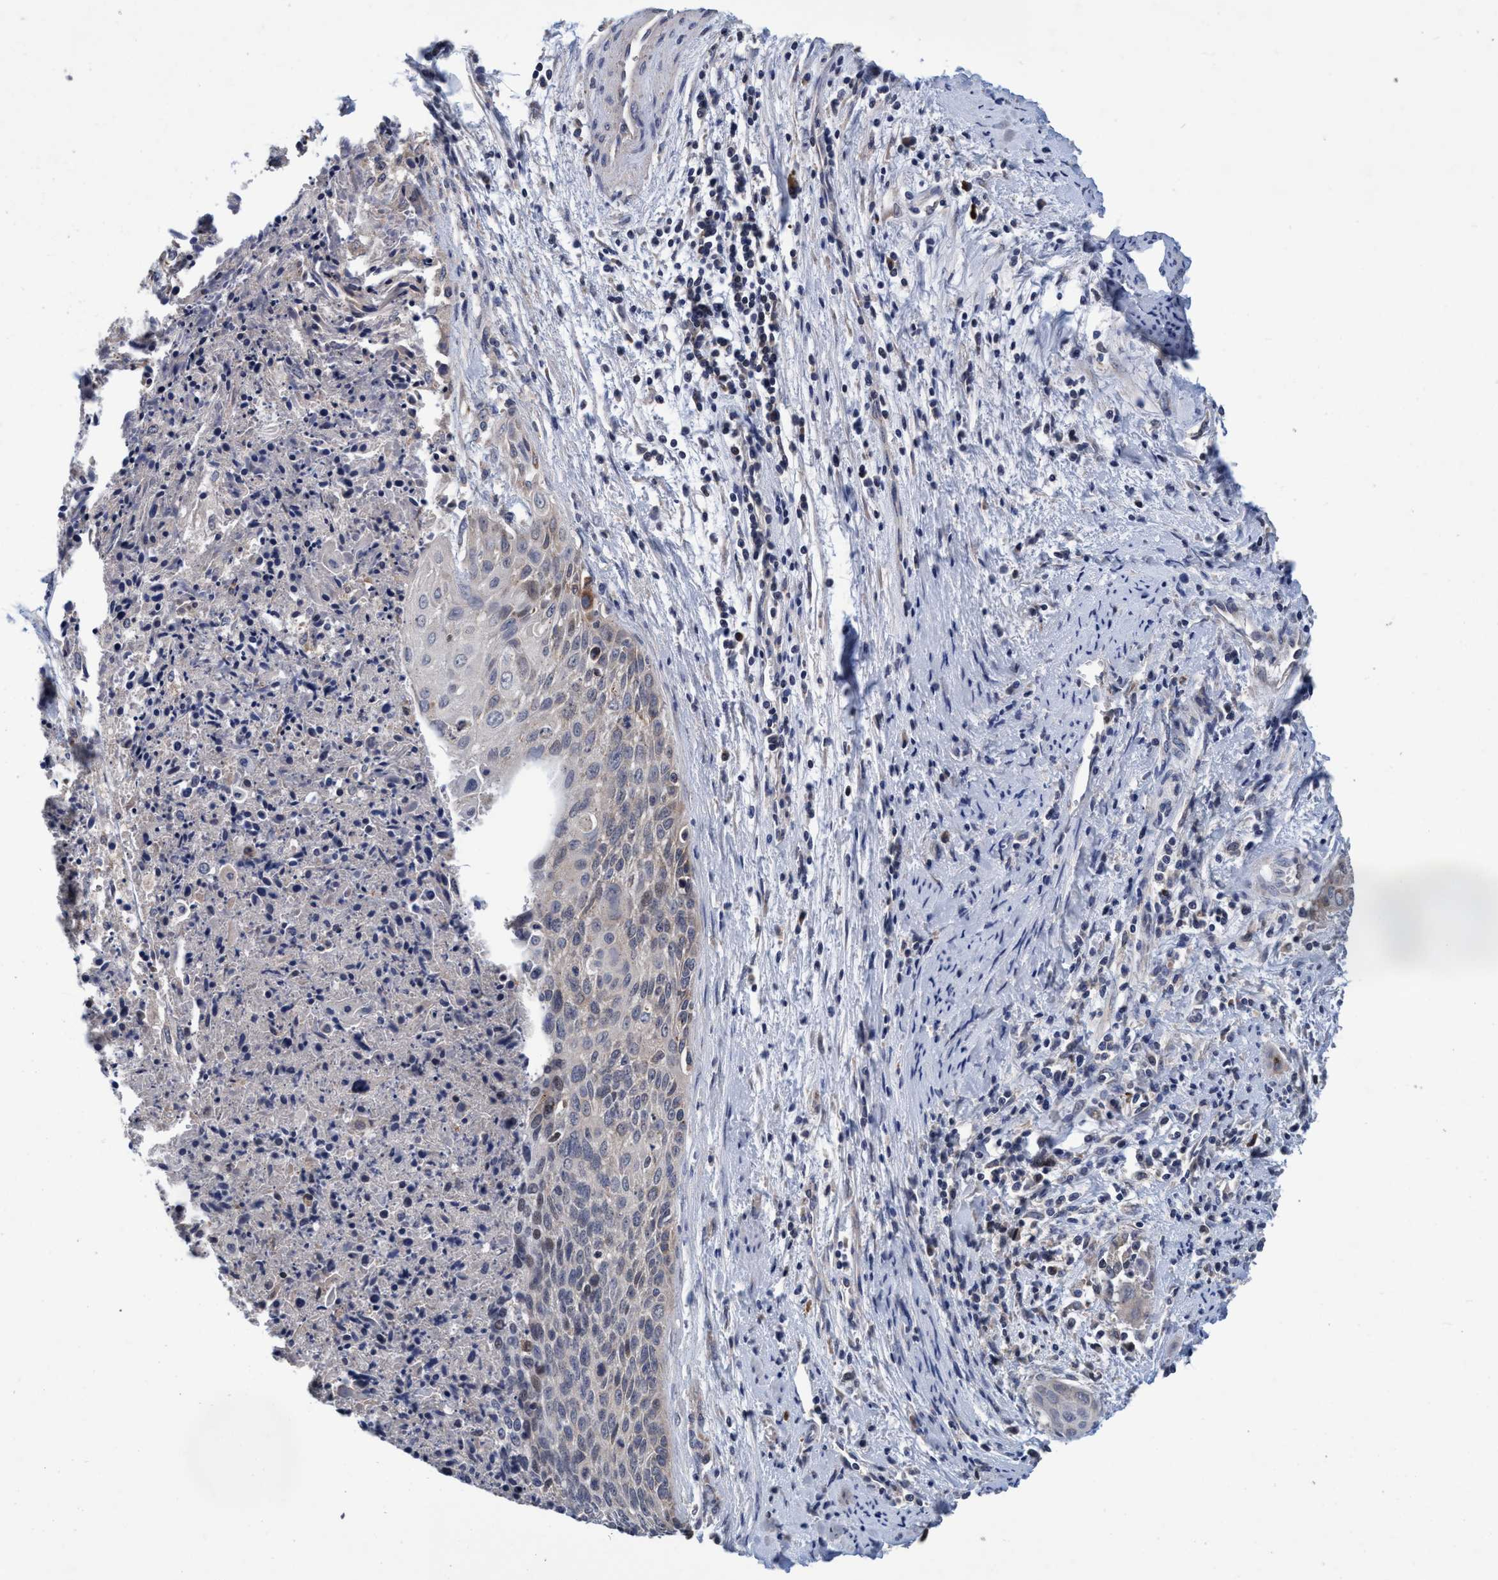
{"staining": {"intensity": "negative", "quantity": "none", "location": "none"}, "tissue": "cervical cancer", "cell_type": "Tumor cells", "image_type": "cancer", "snomed": [{"axis": "morphology", "description": "Squamous cell carcinoma, NOS"}, {"axis": "topography", "description": "Cervix"}], "caption": "Immunohistochemistry micrograph of neoplastic tissue: cervical squamous cell carcinoma stained with DAB (3,3'-diaminobenzidine) shows no significant protein positivity in tumor cells. (DAB immunohistochemistry, high magnification).", "gene": "CALCOCO2", "patient": {"sex": "female", "age": 55}}